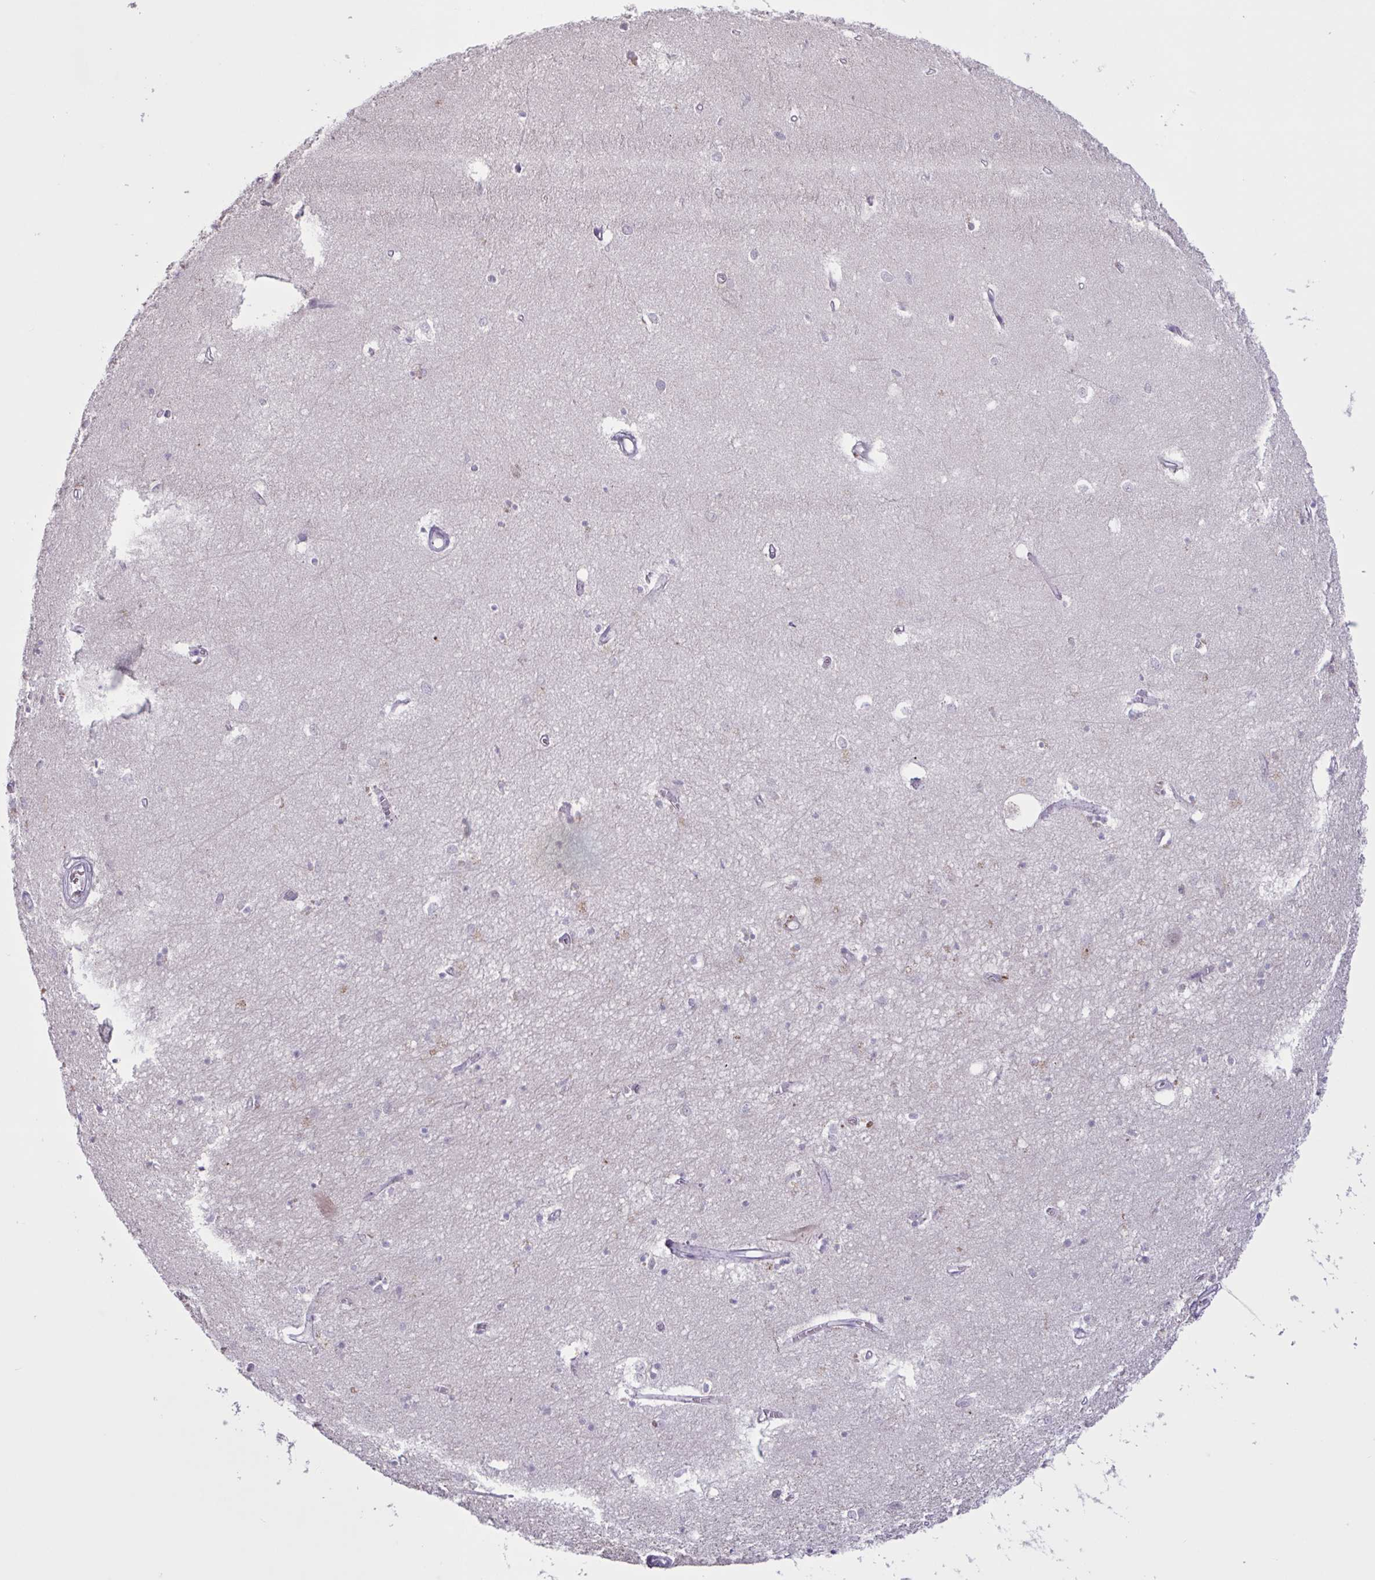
{"staining": {"intensity": "negative", "quantity": "none", "location": "none"}, "tissue": "hippocampus", "cell_type": "Glial cells", "image_type": "normal", "snomed": [{"axis": "morphology", "description": "Normal tissue, NOS"}, {"axis": "topography", "description": "Hippocampus"}], "caption": "Immunohistochemistry (IHC) photomicrograph of unremarkable human hippocampus stained for a protein (brown), which shows no staining in glial cells.", "gene": "ENSG00000281613", "patient": {"sex": "female", "age": 64}}